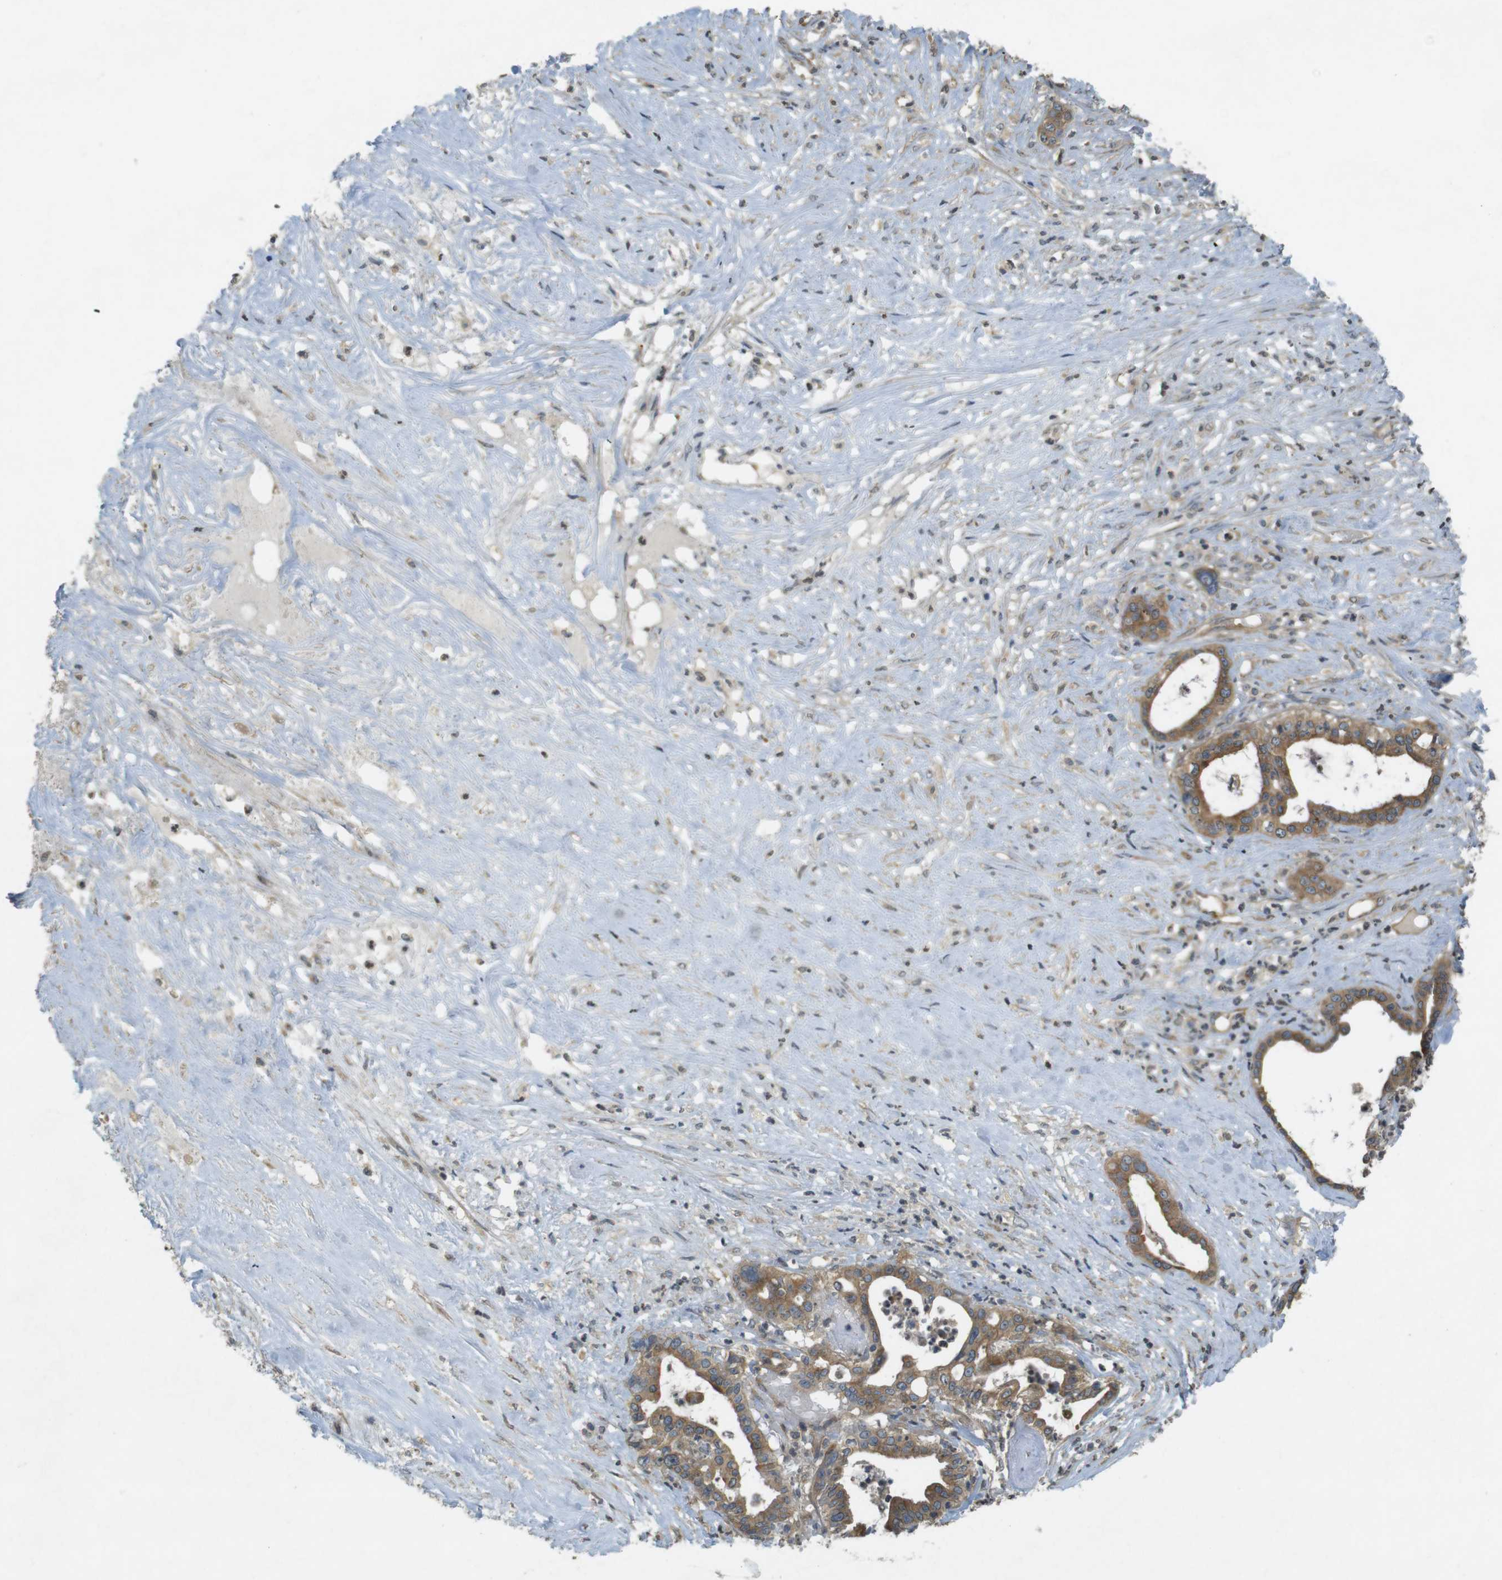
{"staining": {"intensity": "moderate", "quantity": ">75%", "location": "cytoplasmic/membranous"}, "tissue": "liver cancer", "cell_type": "Tumor cells", "image_type": "cancer", "snomed": [{"axis": "morphology", "description": "Cholangiocarcinoma"}, {"axis": "topography", "description": "Liver"}], "caption": "Immunohistochemistry micrograph of neoplastic tissue: liver cancer (cholangiocarcinoma) stained using immunohistochemistry (IHC) shows medium levels of moderate protein expression localized specifically in the cytoplasmic/membranous of tumor cells, appearing as a cytoplasmic/membranous brown color.", "gene": "KIF5B", "patient": {"sex": "female", "age": 61}}